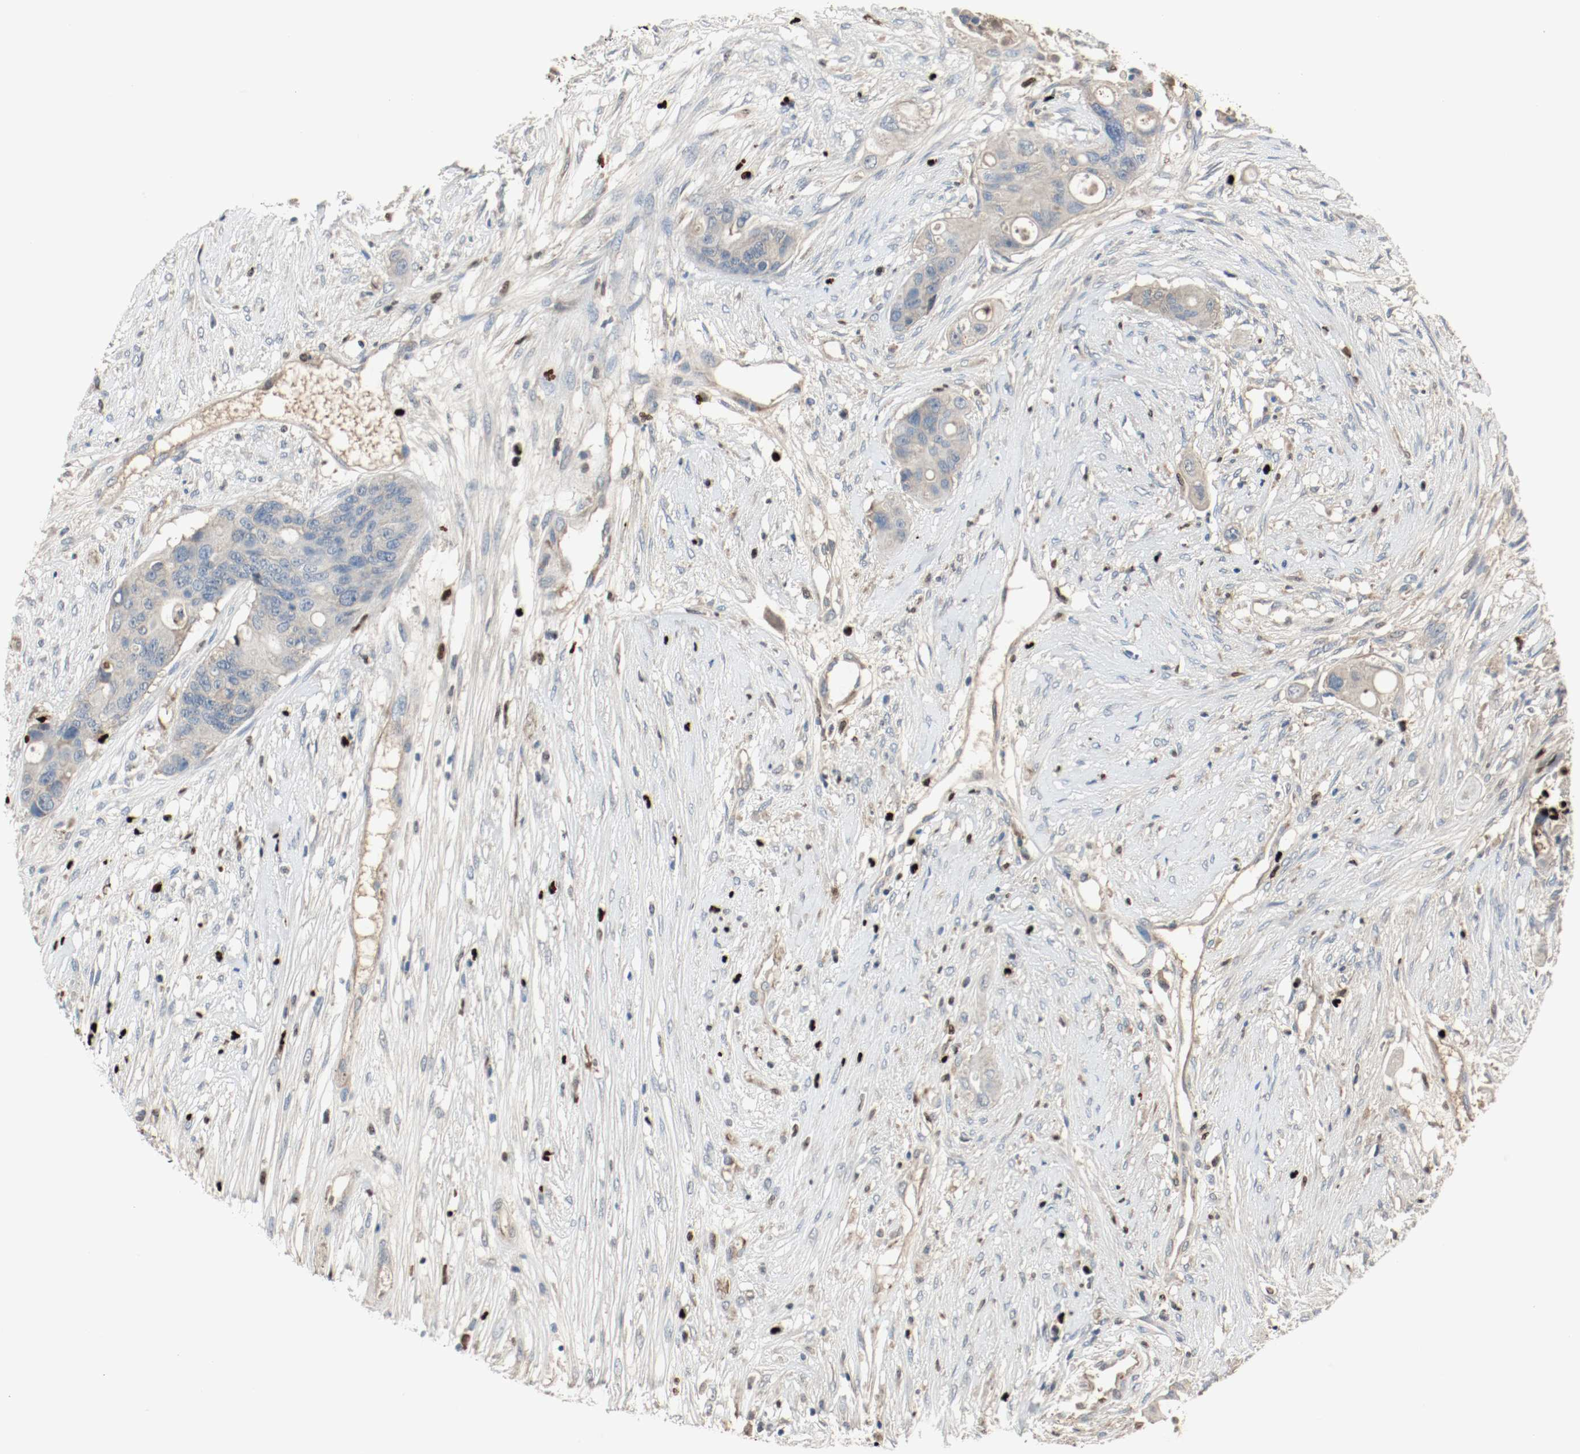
{"staining": {"intensity": "negative", "quantity": "none", "location": "none"}, "tissue": "colorectal cancer", "cell_type": "Tumor cells", "image_type": "cancer", "snomed": [{"axis": "morphology", "description": "Adenocarcinoma, NOS"}, {"axis": "topography", "description": "Colon"}], "caption": "Image shows no significant protein expression in tumor cells of colorectal adenocarcinoma.", "gene": "BLK", "patient": {"sex": "female", "age": 57}}